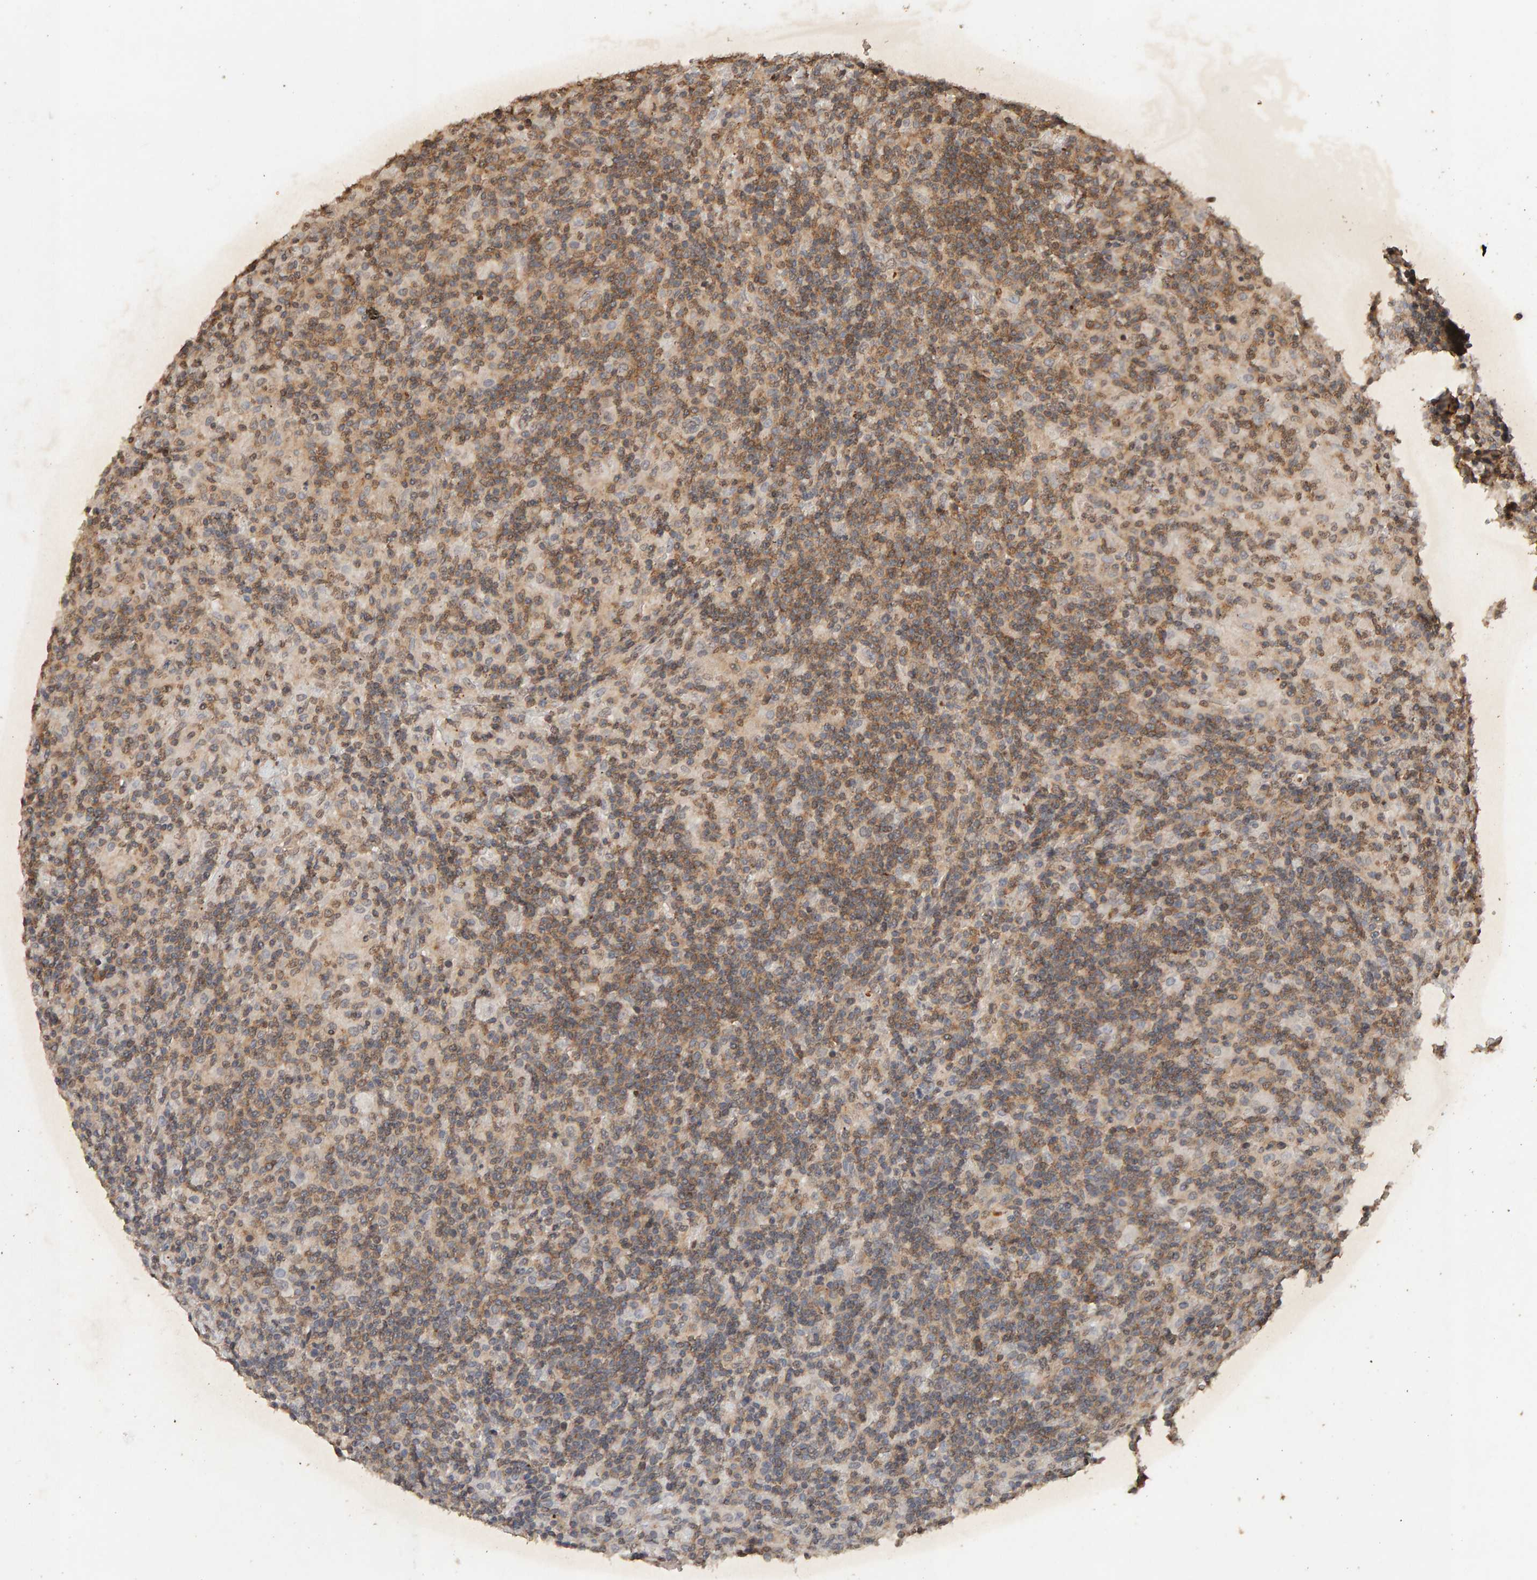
{"staining": {"intensity": "negative", "quantity": "none", "location": "none"}, "tissue": "lymphoma", "cell_type": "Tumor cells", "image_type": "cancer", "snomed": [{"axis": "morphology", "description": "Hodgkin's disease, NOS"}, {"axis": "topography", "description": "Lymph node"}], "caption": "Immunohistochemical staining of human lymphoma shows no significant staining in tumor cells. (IHC, brightfield microscopy, high magnification).", "gene": "DNAJB5", "patient": {"sex": "male", "age": 70}}